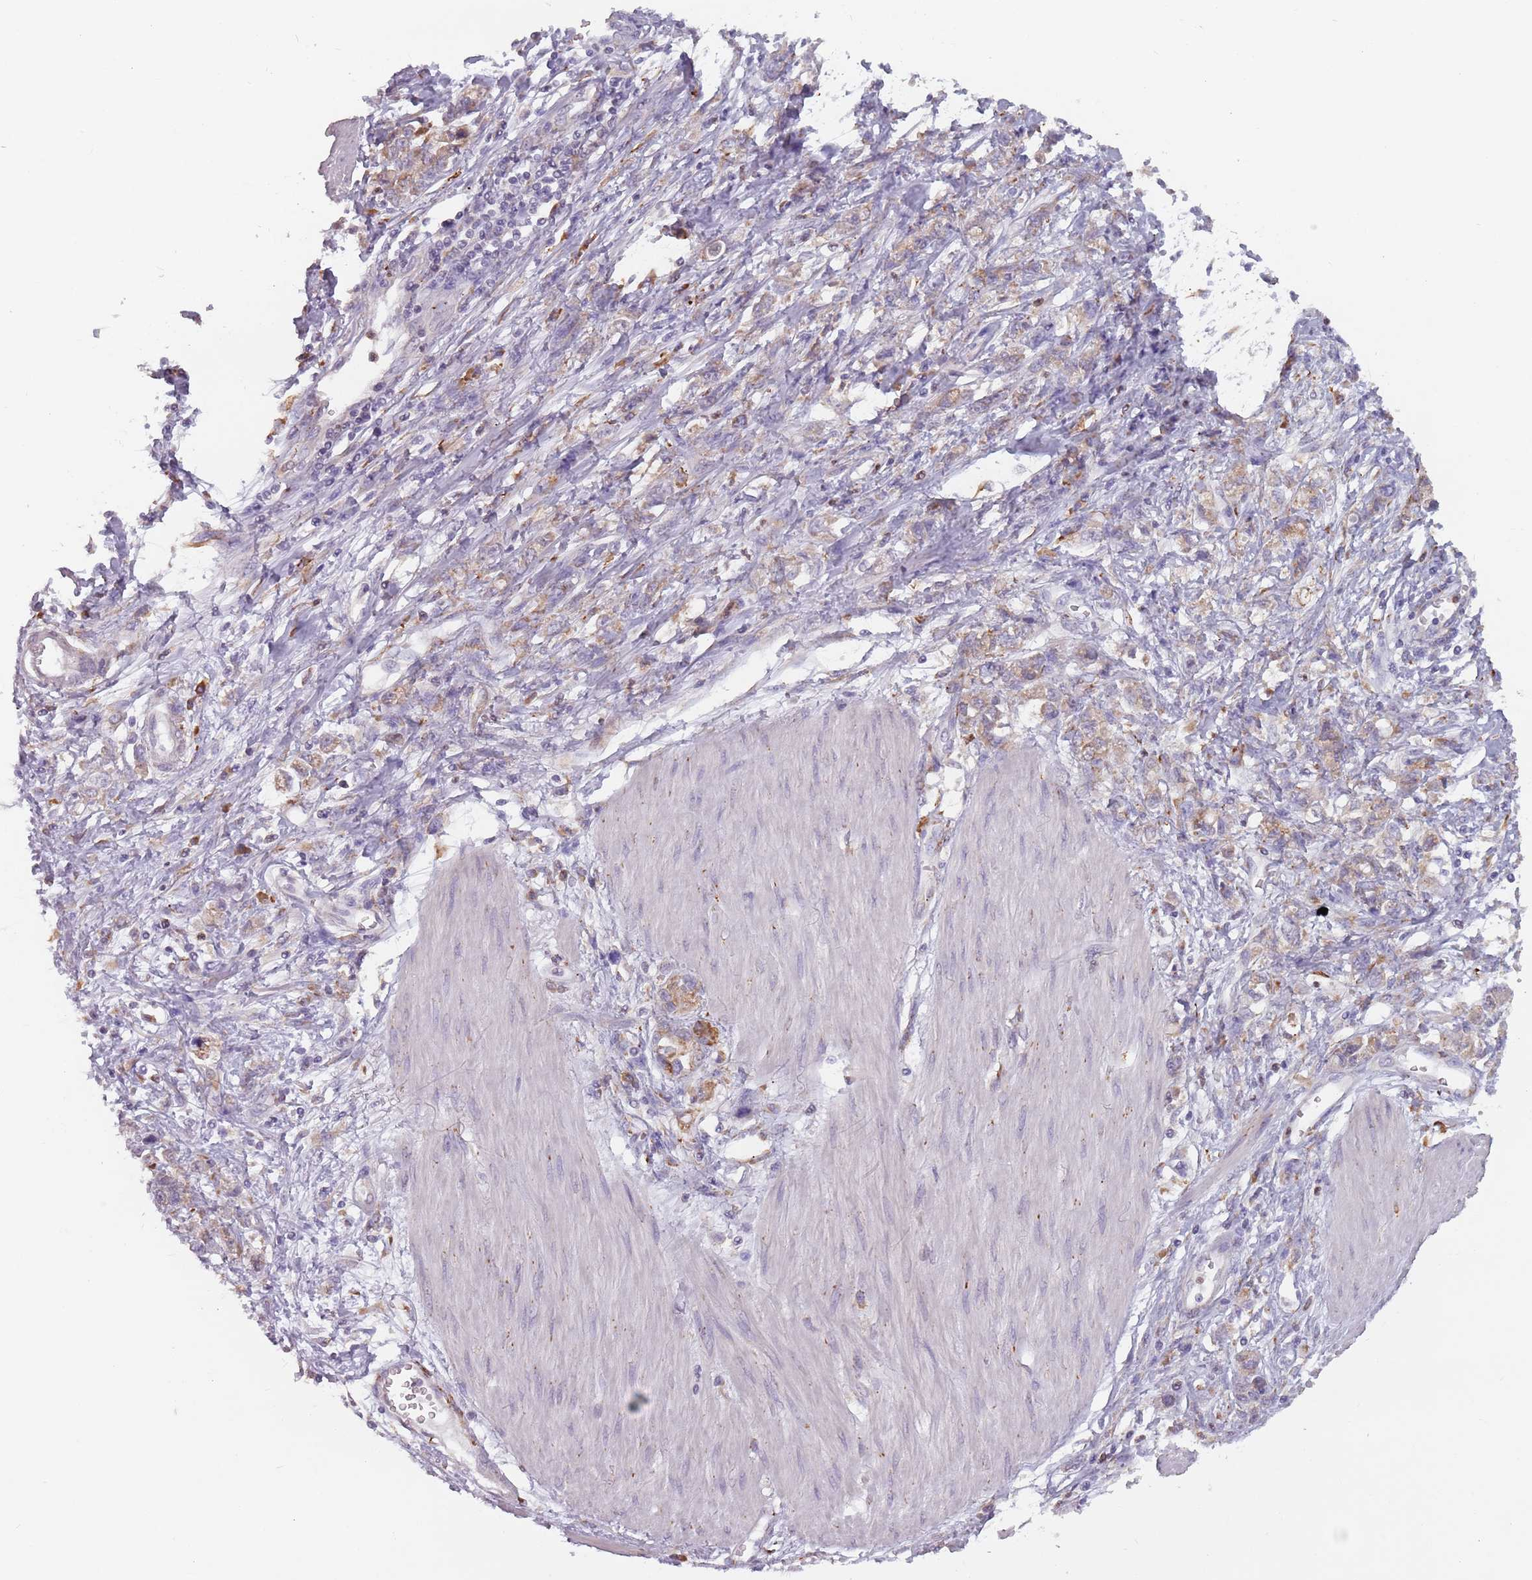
{"staining": {"intensity": "weak", "quantity": ">75%", "location": "cytoplasmic/membranous"}, "tissue": "stomach cancer", "cell_type": "Tumor cells", "image_type": "cancer", "snomed": [{"axis": "morphology", "description": "Adenocarcinoma, NOS"}, {"axis": "topography", "description": "Stomach"}], "caption": "High-power microscopy captured an IHC image of stomach adenocarcinoma, revealing weak cytoplasmic/membranous positivity in approximately >75% of tumor cells.", "gene": "RPS9", "patient": {"sex": "female", "age": 76}}